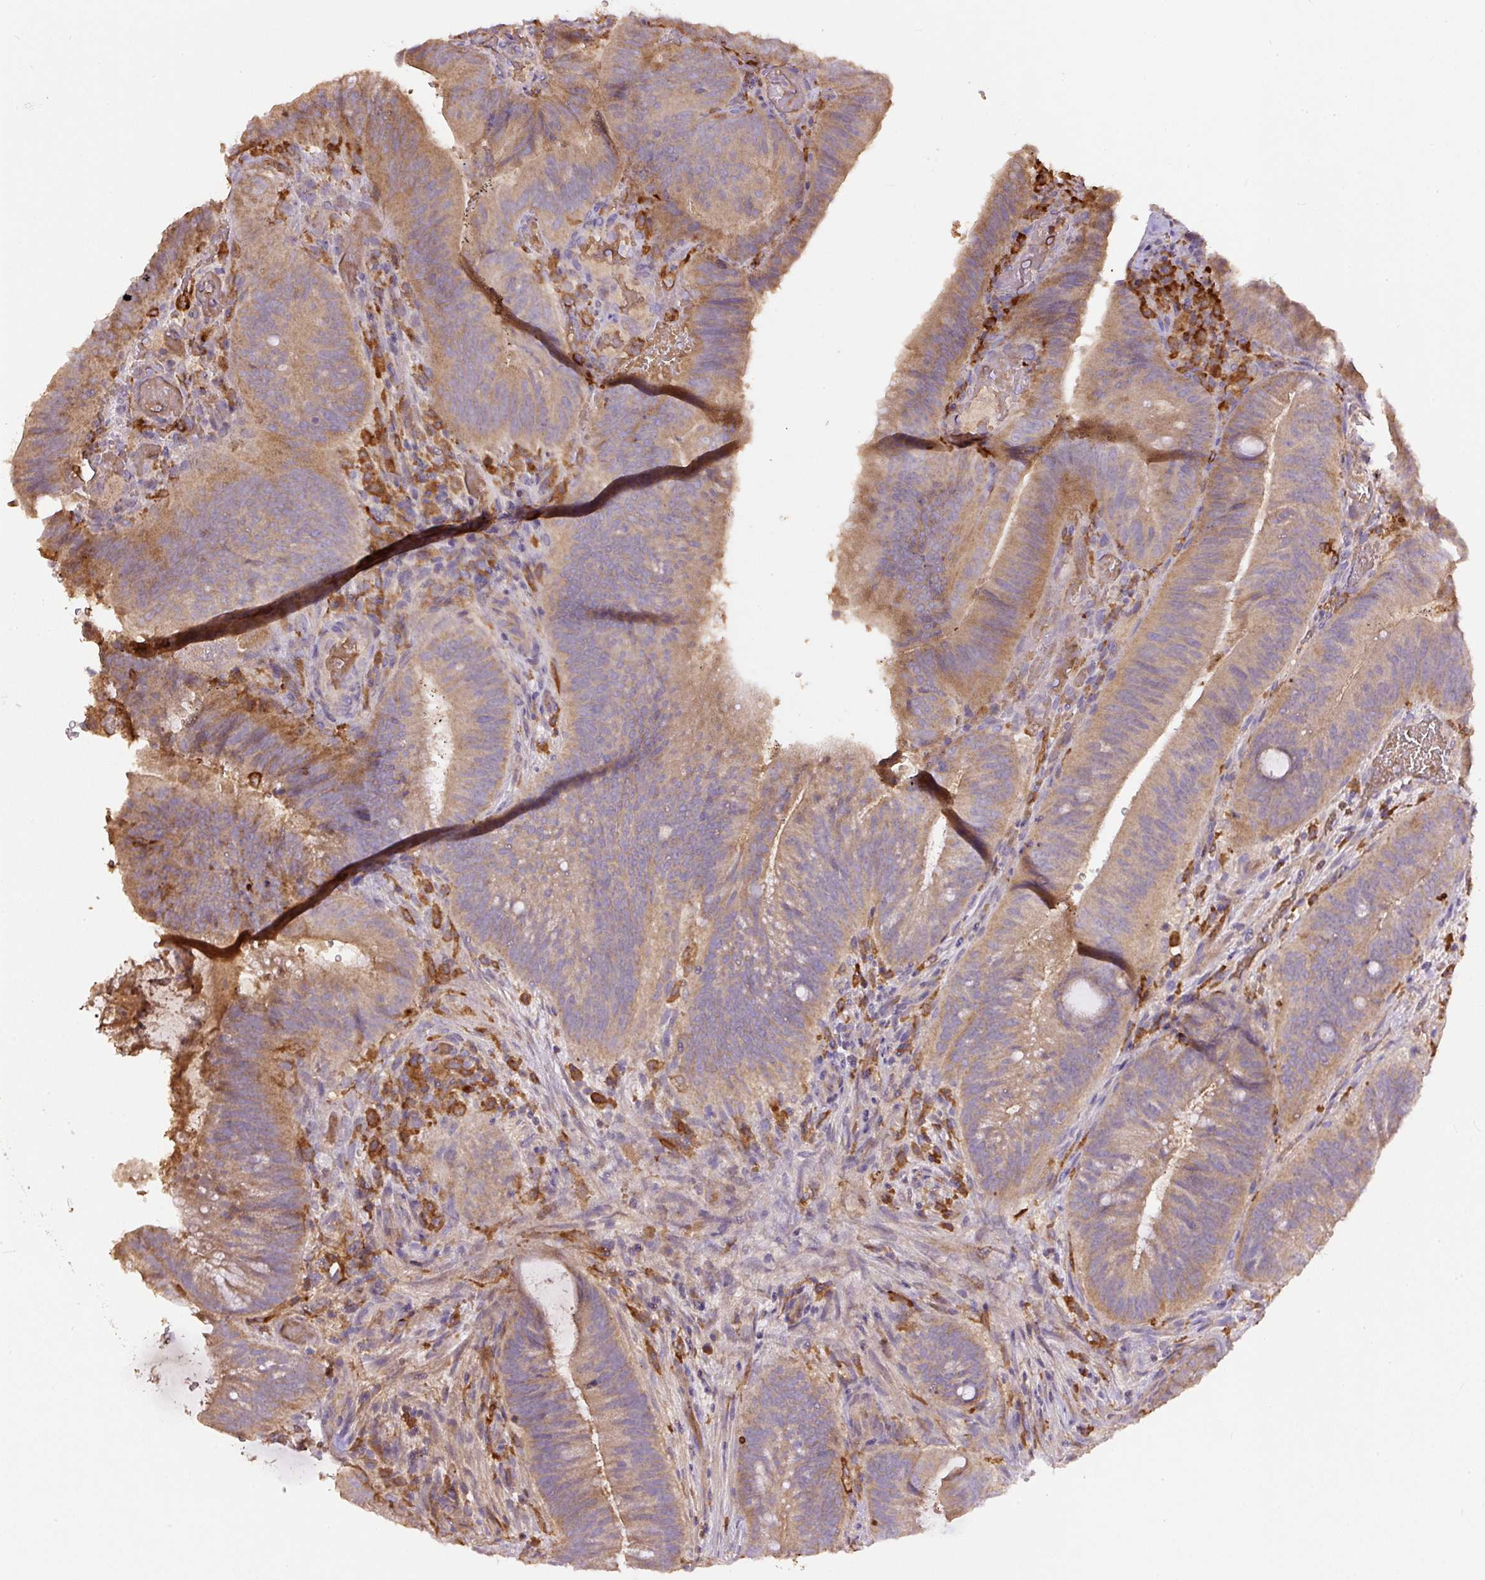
{"staining": {"intensity": "moderate", "quantity": ">75%", "location": "cytoplasmic/membranous"}, "tissue": "colorectal cancer", "cell_type": "Tumor cells", "image_type": "cancer", "snomed": [{"axis": "morphology", "description": "Adenocarcinoma, NOS"}, {"axis": "topography", "description": "Colon"}], "caption": "Immunohistochemical staining of colorectal cancer reveals moderate cytoplasmic/membranous protein expression in approximately >75% of tumor cells.", "gene": "DAPK1", "patient": {"sex": "female", "age": 43}}